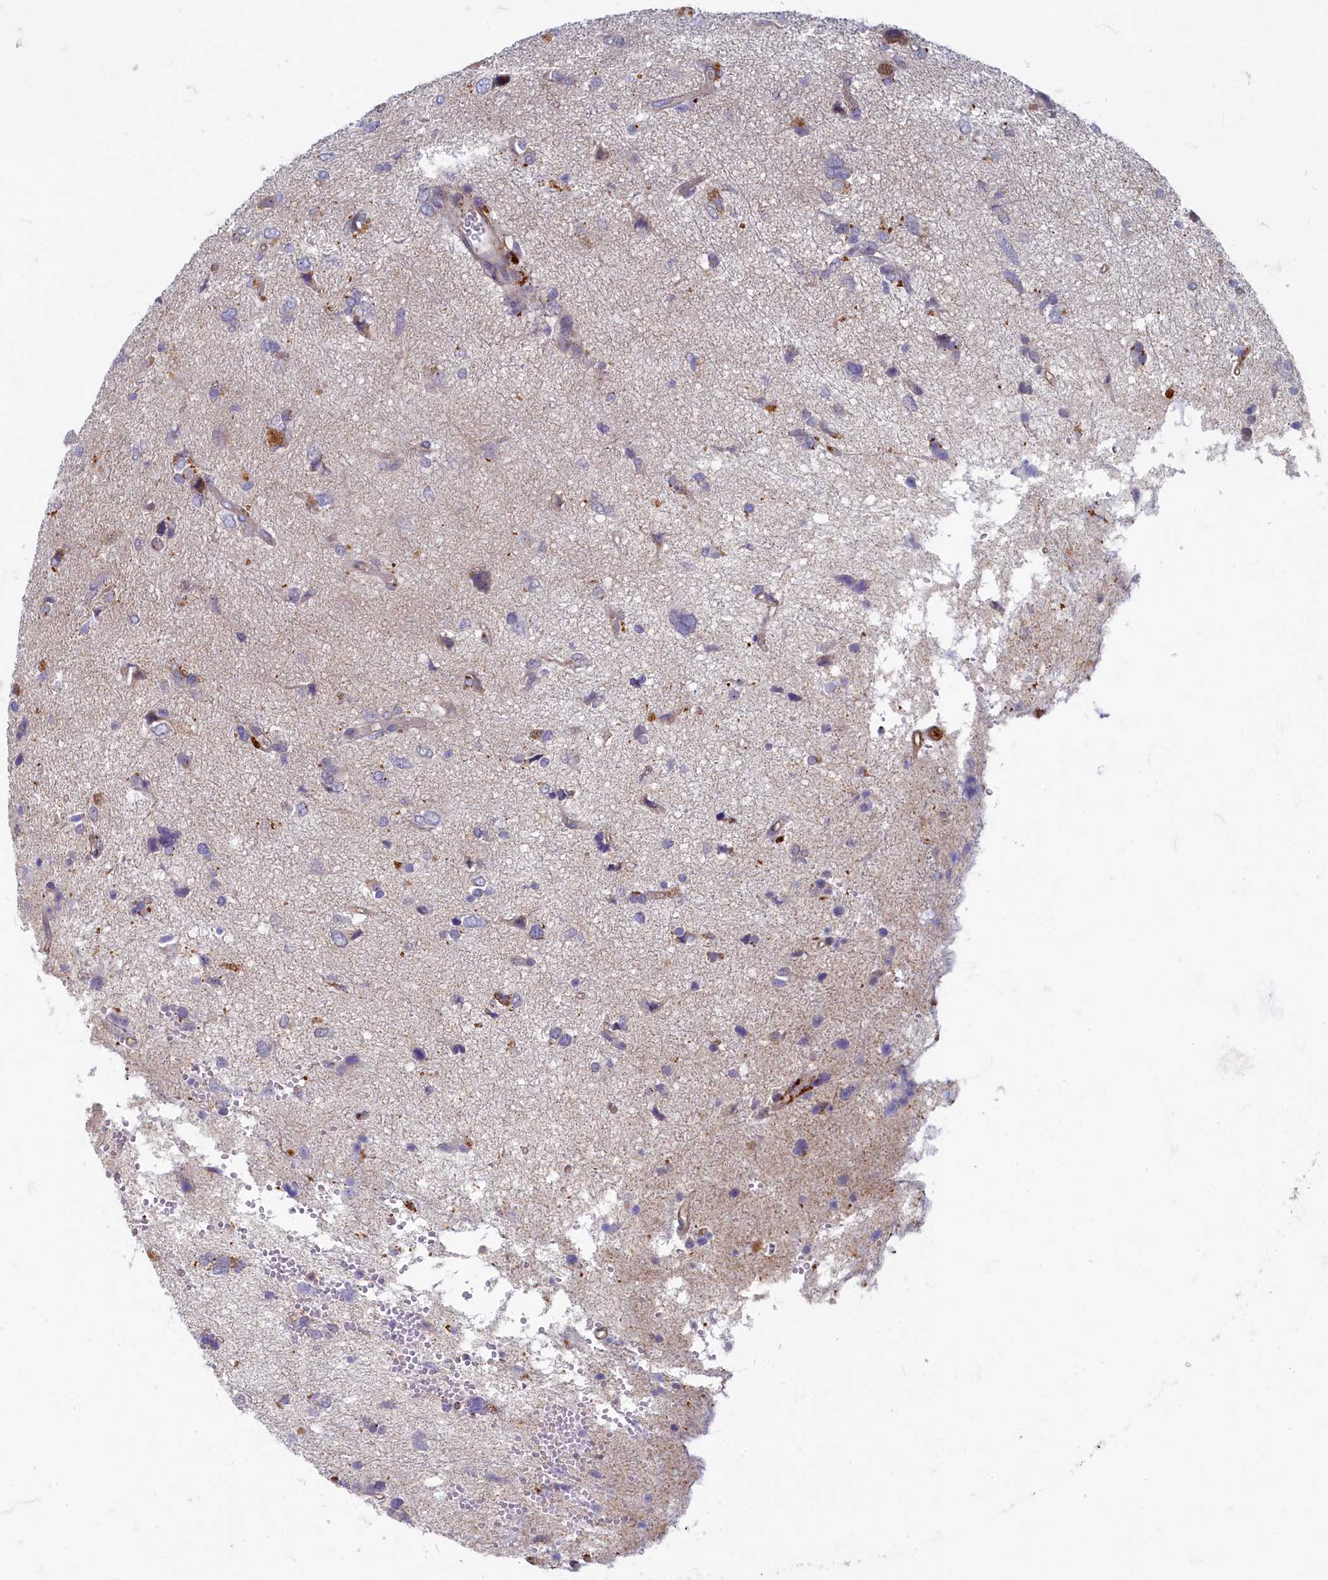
{"staining": {"intensity": "negative", "quantity": "none", "location": "none"}, "tissue": "glioma", "cell_type": "Tumor cells", "image_type": "cancer", "snomed": [{"axis": "morphology", "description": "Glioma, malignant, High grade"}, {"axis": "topography", "description": "Brain"}], "caption": "Immunohistochemistry (IHC) of human glioma demonstrates no expression in tumor cells. The staining is performed using DAB brown chromogen with nuclei counter-stained in using hematoxylin.", "gene": "PSMG2", "patient": {"sex": "female", "age": 59}}